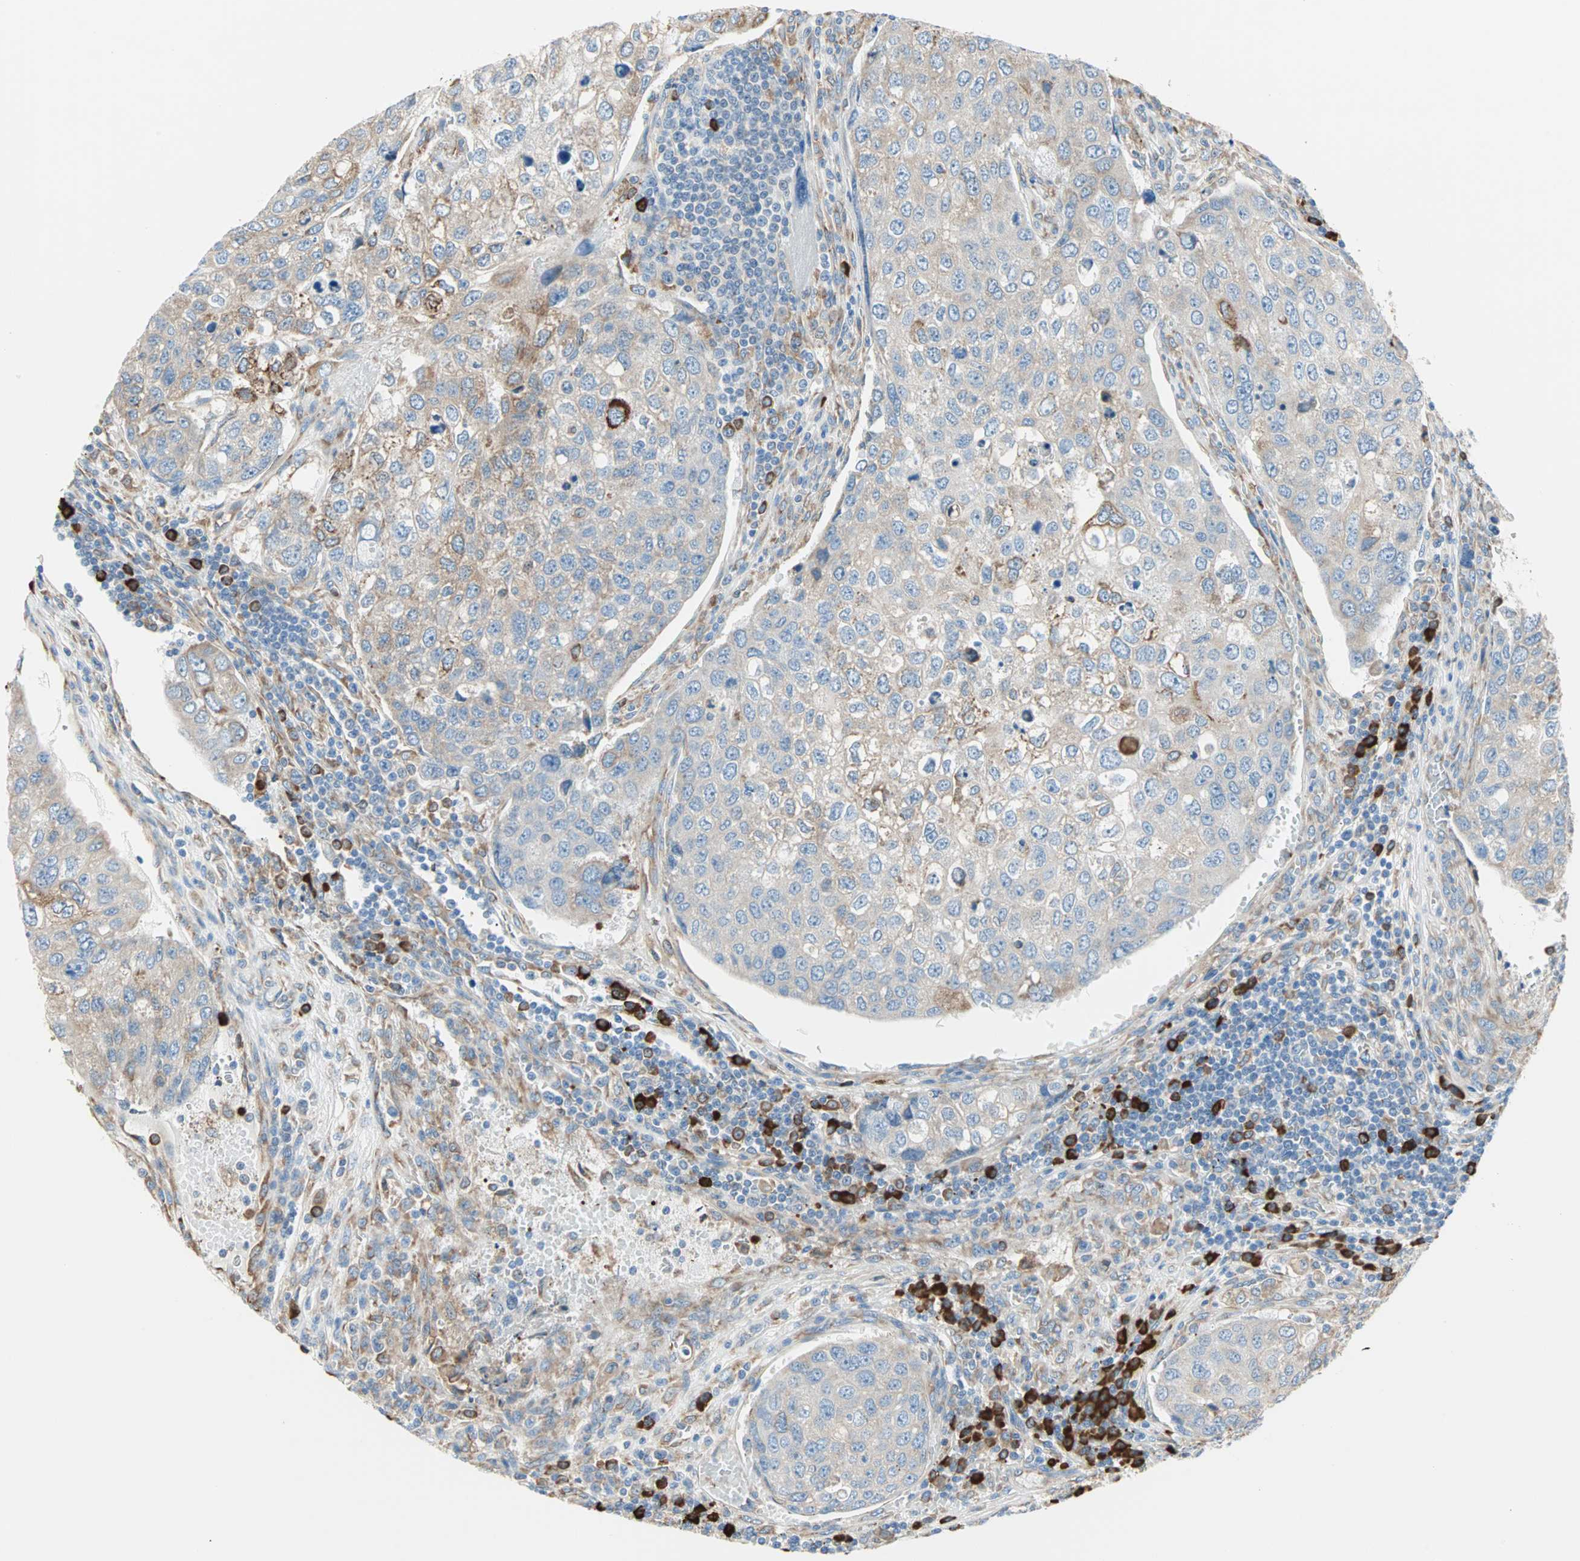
{"staining": {"intensity": "weak", "quantity": "25%-75%", "location": "cytoplasmic/membranous"}, "tissue": "urothelial cancer", "cell_type": "Tumor cells", "image_type": "cancer", "snomed": [{"axis": "morphology", "description": "Urothelial carcinoma, High grade"}, {"axis": "topography", "description": "Lymph node"}, {"axis": "topography", "description": "Urinary bladder"}], "caption": "Brown immunohistochemical staining in urothelial carcinoma (high-grade) reveals weak cytoplasmic/membranous staining in approximately 25%-75% of tumor cells.", "gene": "PLCXD1", "patient": {"sex": "male", "age": 51}}